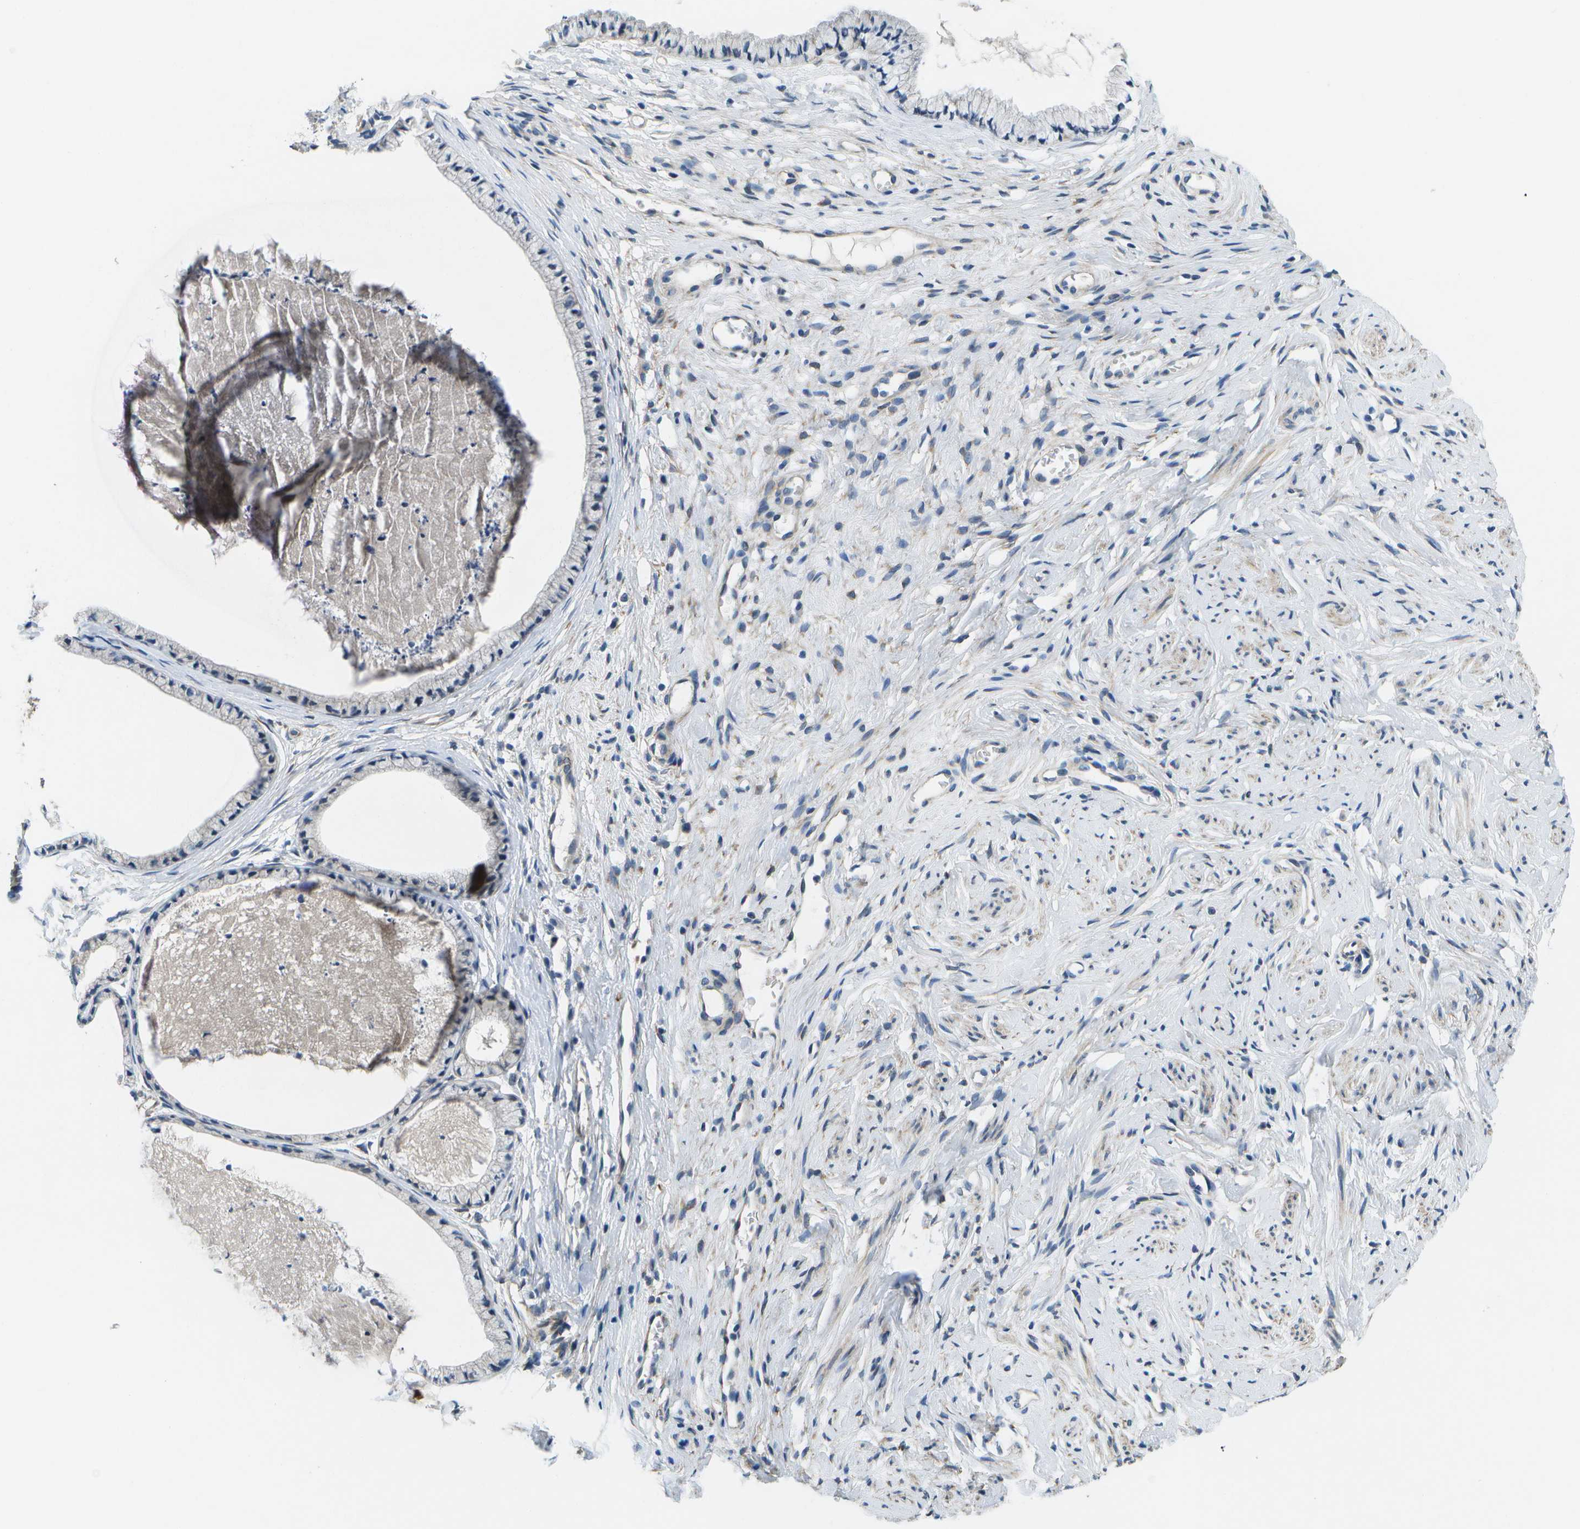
{"staining": {"intensity": "negative", "quantity": "none", "location": "none"}, "tissue": "cervix", "cell_type": "Glandular cells", "image_type": "normal", "snomed": [{"axis": "morphology", "description": "Normal tissue, NOS"}, {"axis": "topography", "description": "Cervix"}], "caption": "Immunohistochemical staining of unremarkable human cervix demonstrates no significant expression in glandular cells. (Stains: DAB (3,3'-diaminobenzidine) immunohistochemistry (IHC) with hematoxylin counter stain, Microscopy: brightfield microscopy at high magnification).", "gene": "P3H1", "patient": {"sex": "female", "age": 77}}